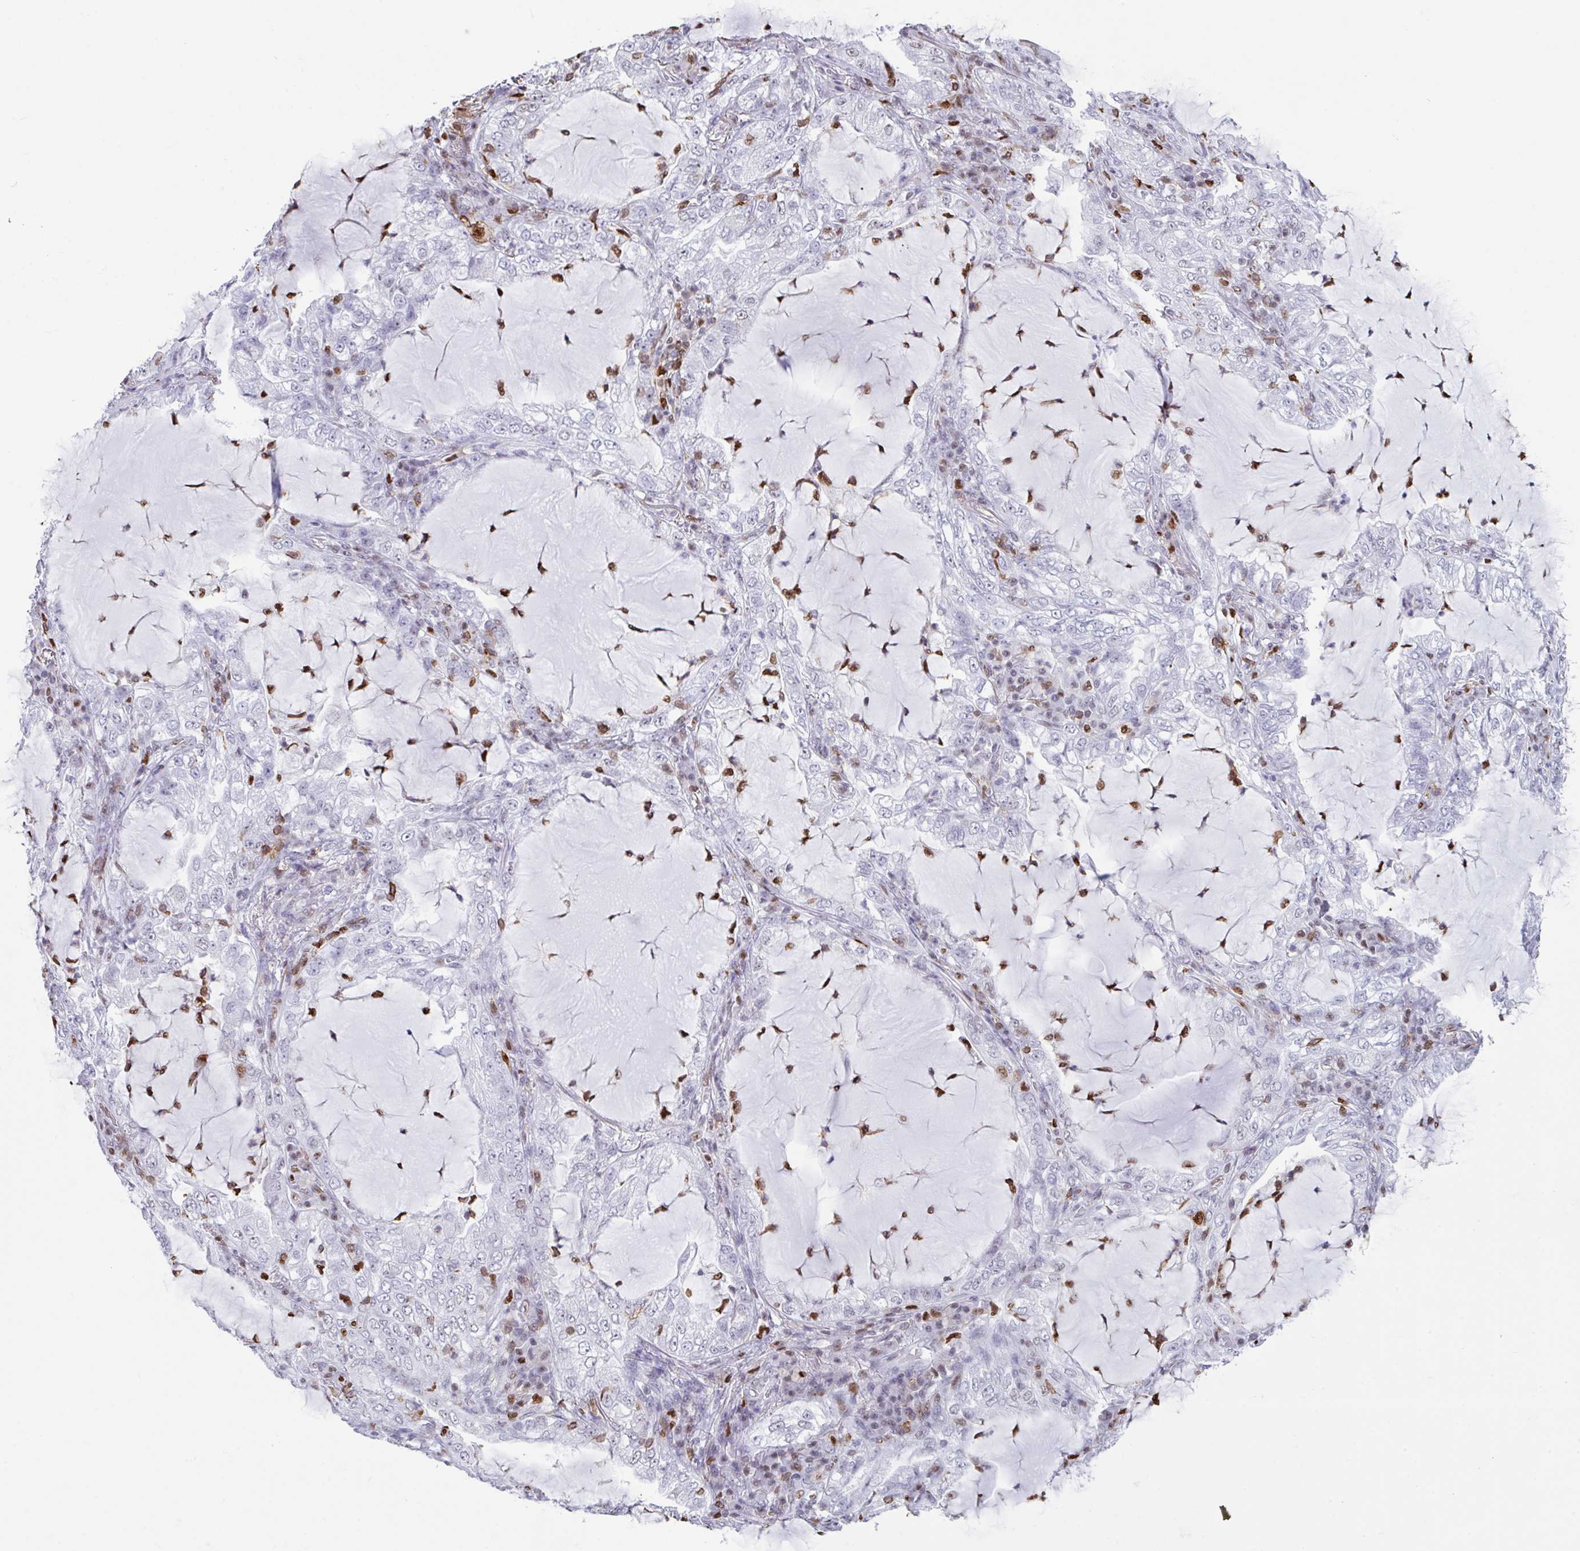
{"staining": {"intensity": "negative", "quantity": "none", "location": "none"}, "tissue": "lung cancer", "cell_type": "Tumor cells", "image_type": "cancer", "snomed": [{"axis": "morphology", "description": "Adenocarcinoma, NOS"}, {"axis": "topography", "description": "Lung"}], "caption": "IHC of human adenocarcinoma (lung) demonstrates no positivity in tumor cells.", "gene": "BTBD10", "patient": {"sex": "female", "age": 73}}